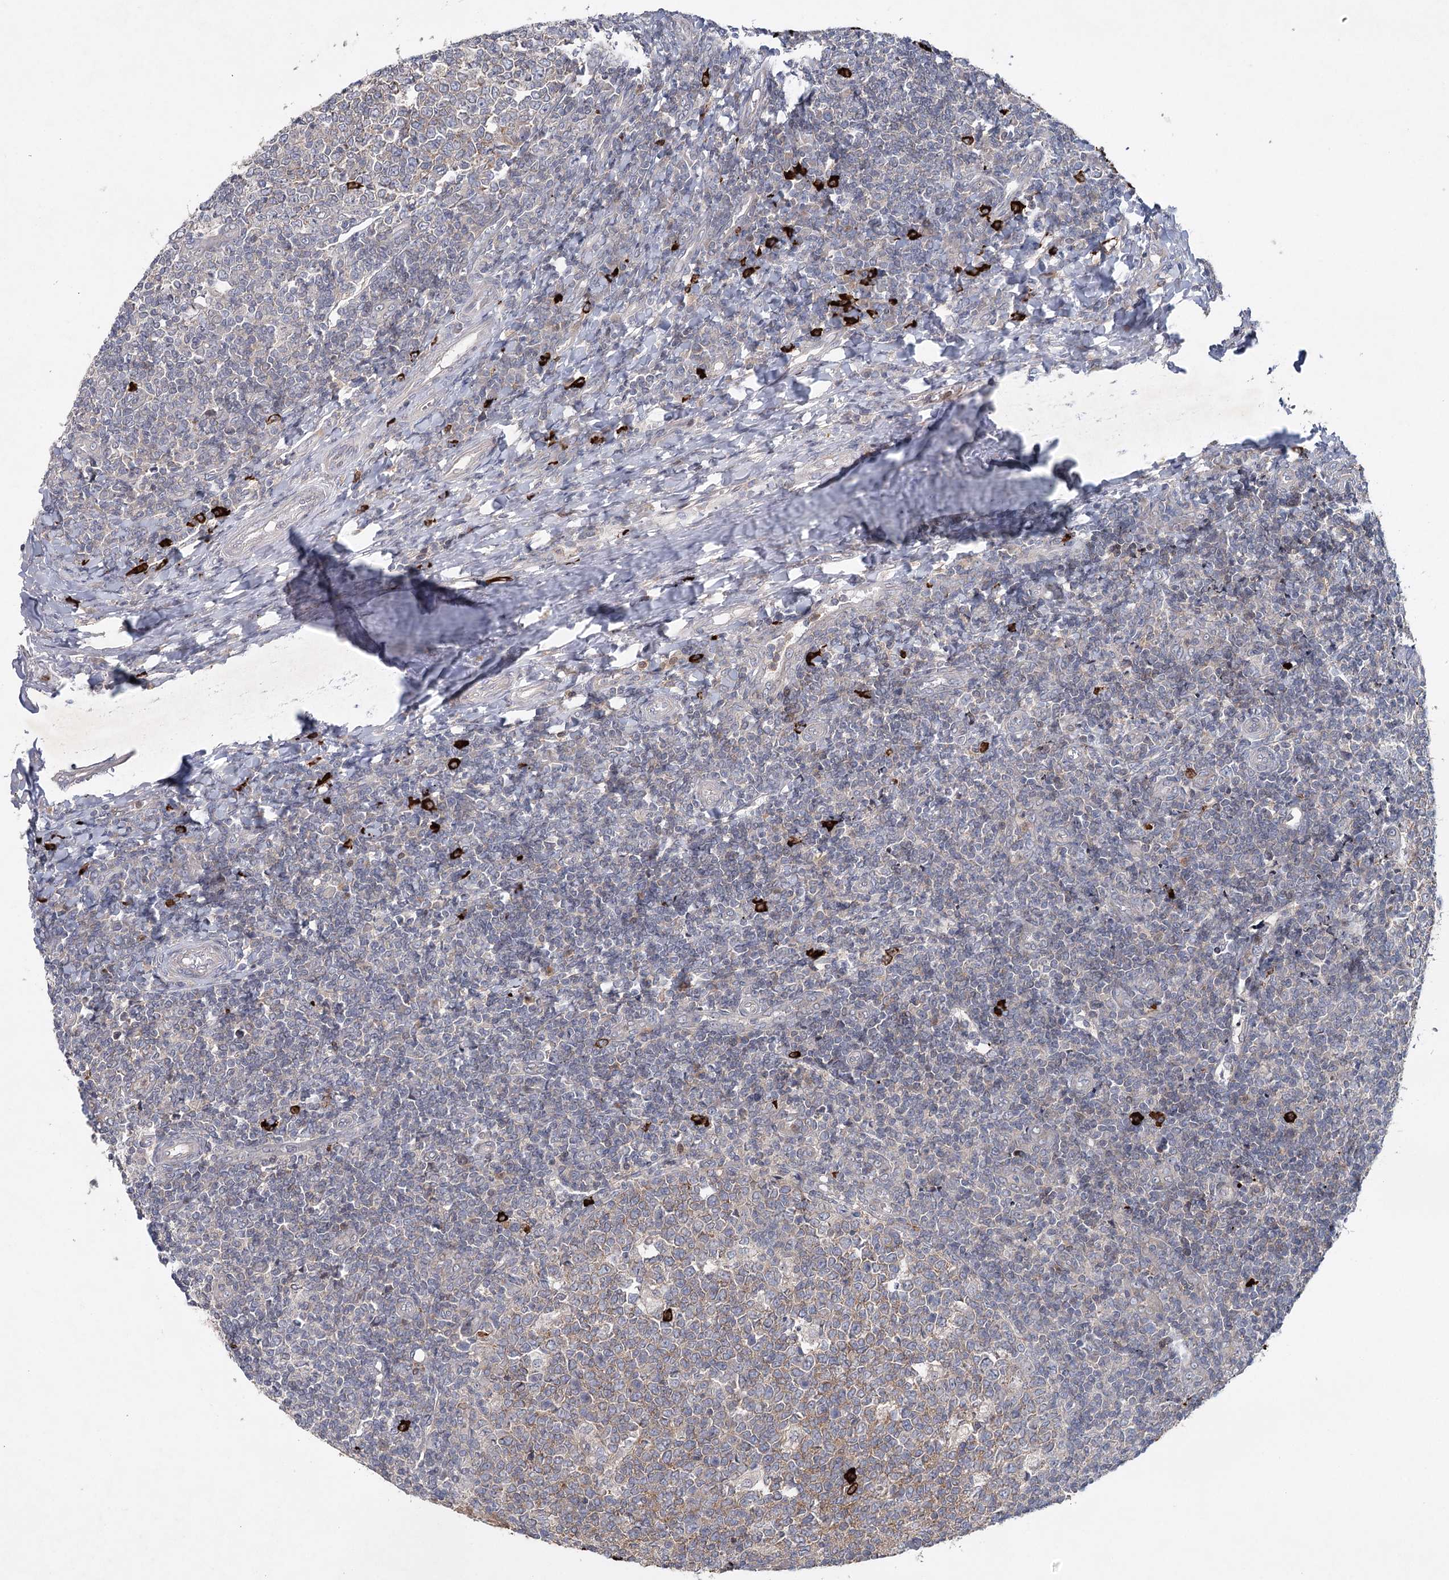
{"staining": {"intensity": "weak", "quantity": "<25%", "location": "cytoplasmic/membranous"}, "tissue": "tonsil", "cell_type": "Germinal center cells", "image_type": "normal", "snomed": [{"axis": "morphology", "description": "Normal tissue, NOS"}, {"axis": "topography", "description": "Tonsil"}], "caption": "An image of human tonsil is negative for staining in germinal center cells.", "gene": "MAP3K13", "patient": {"sex": "female", "age": 19}}